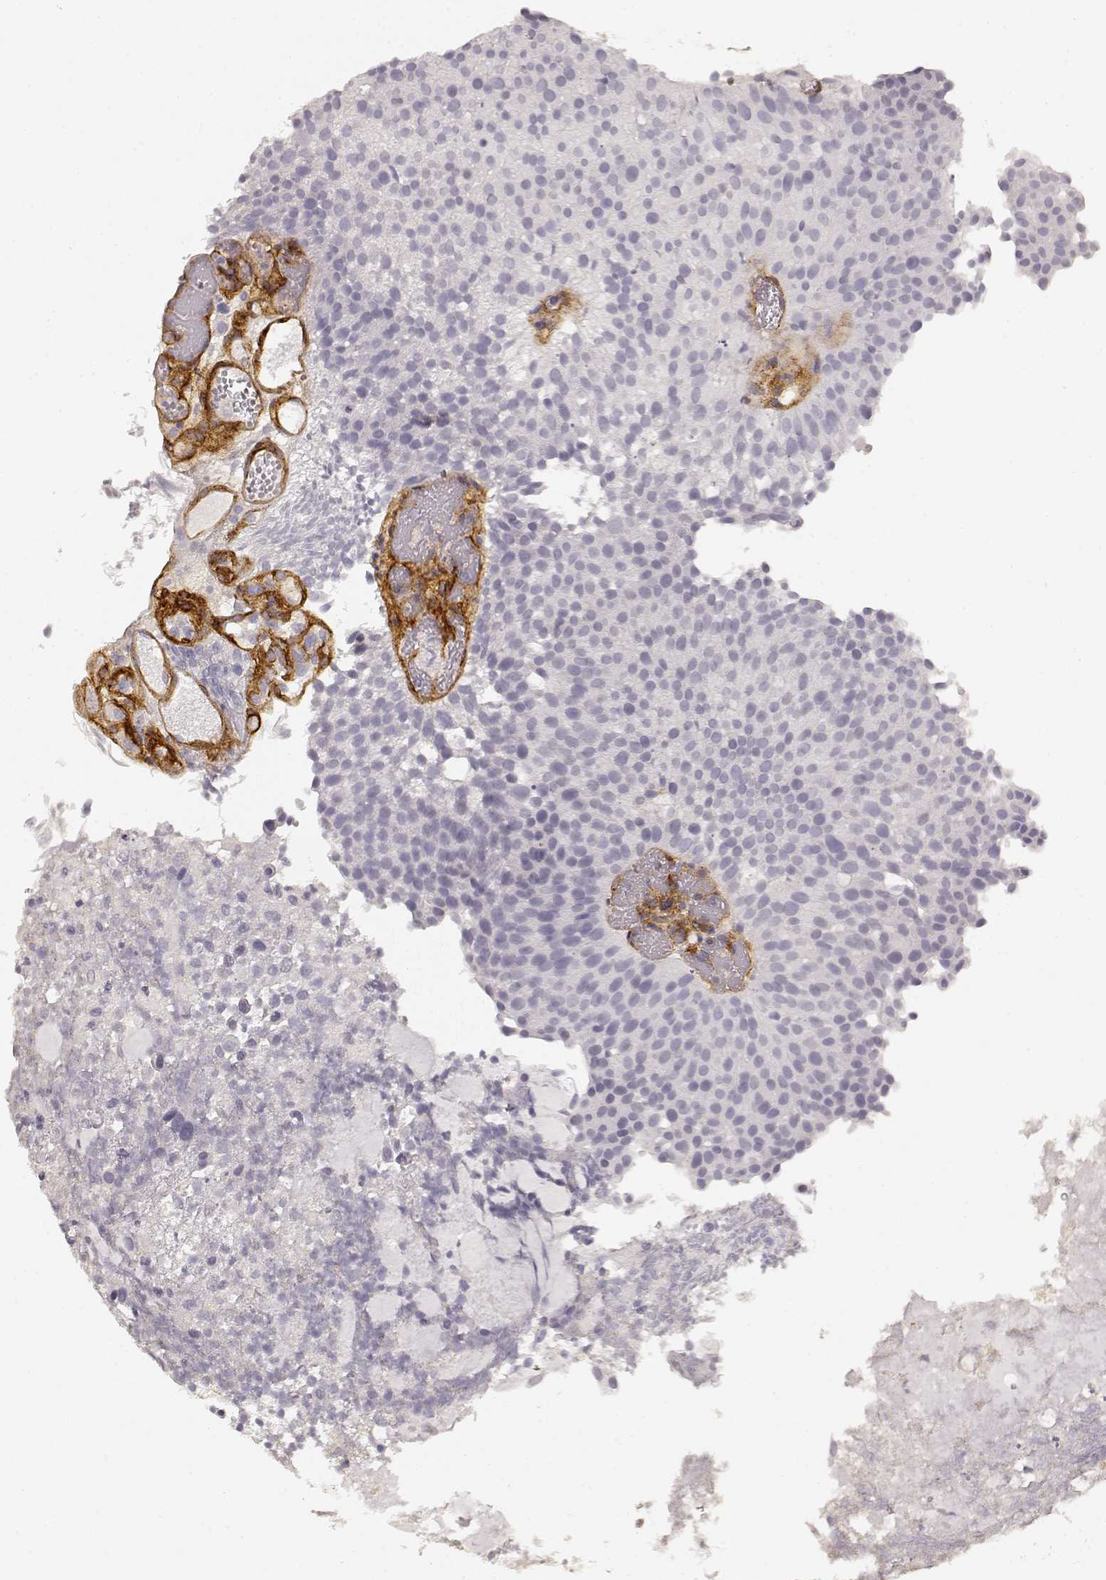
{"staining": {"intensity": "negative", "quantity": "none", "location": "none"}, "tissue": "urothelial cancer", "cell_type": "Tumor cells", "image_type": "cancer", "snomed": [{"axis": "morphology", "description": "Urothelial carcinoma, Low grade"}, {"axis": "topography", "description": "Urinary bladder"}], "caption": "There is no significant staining in tumor cells of low-grade urothelial carcinoma. (Immunohistochemistry, brightfield microscopy, high magnification).", "gene": "LAMA4", "patient": {"sex": "female", "age": 87}}